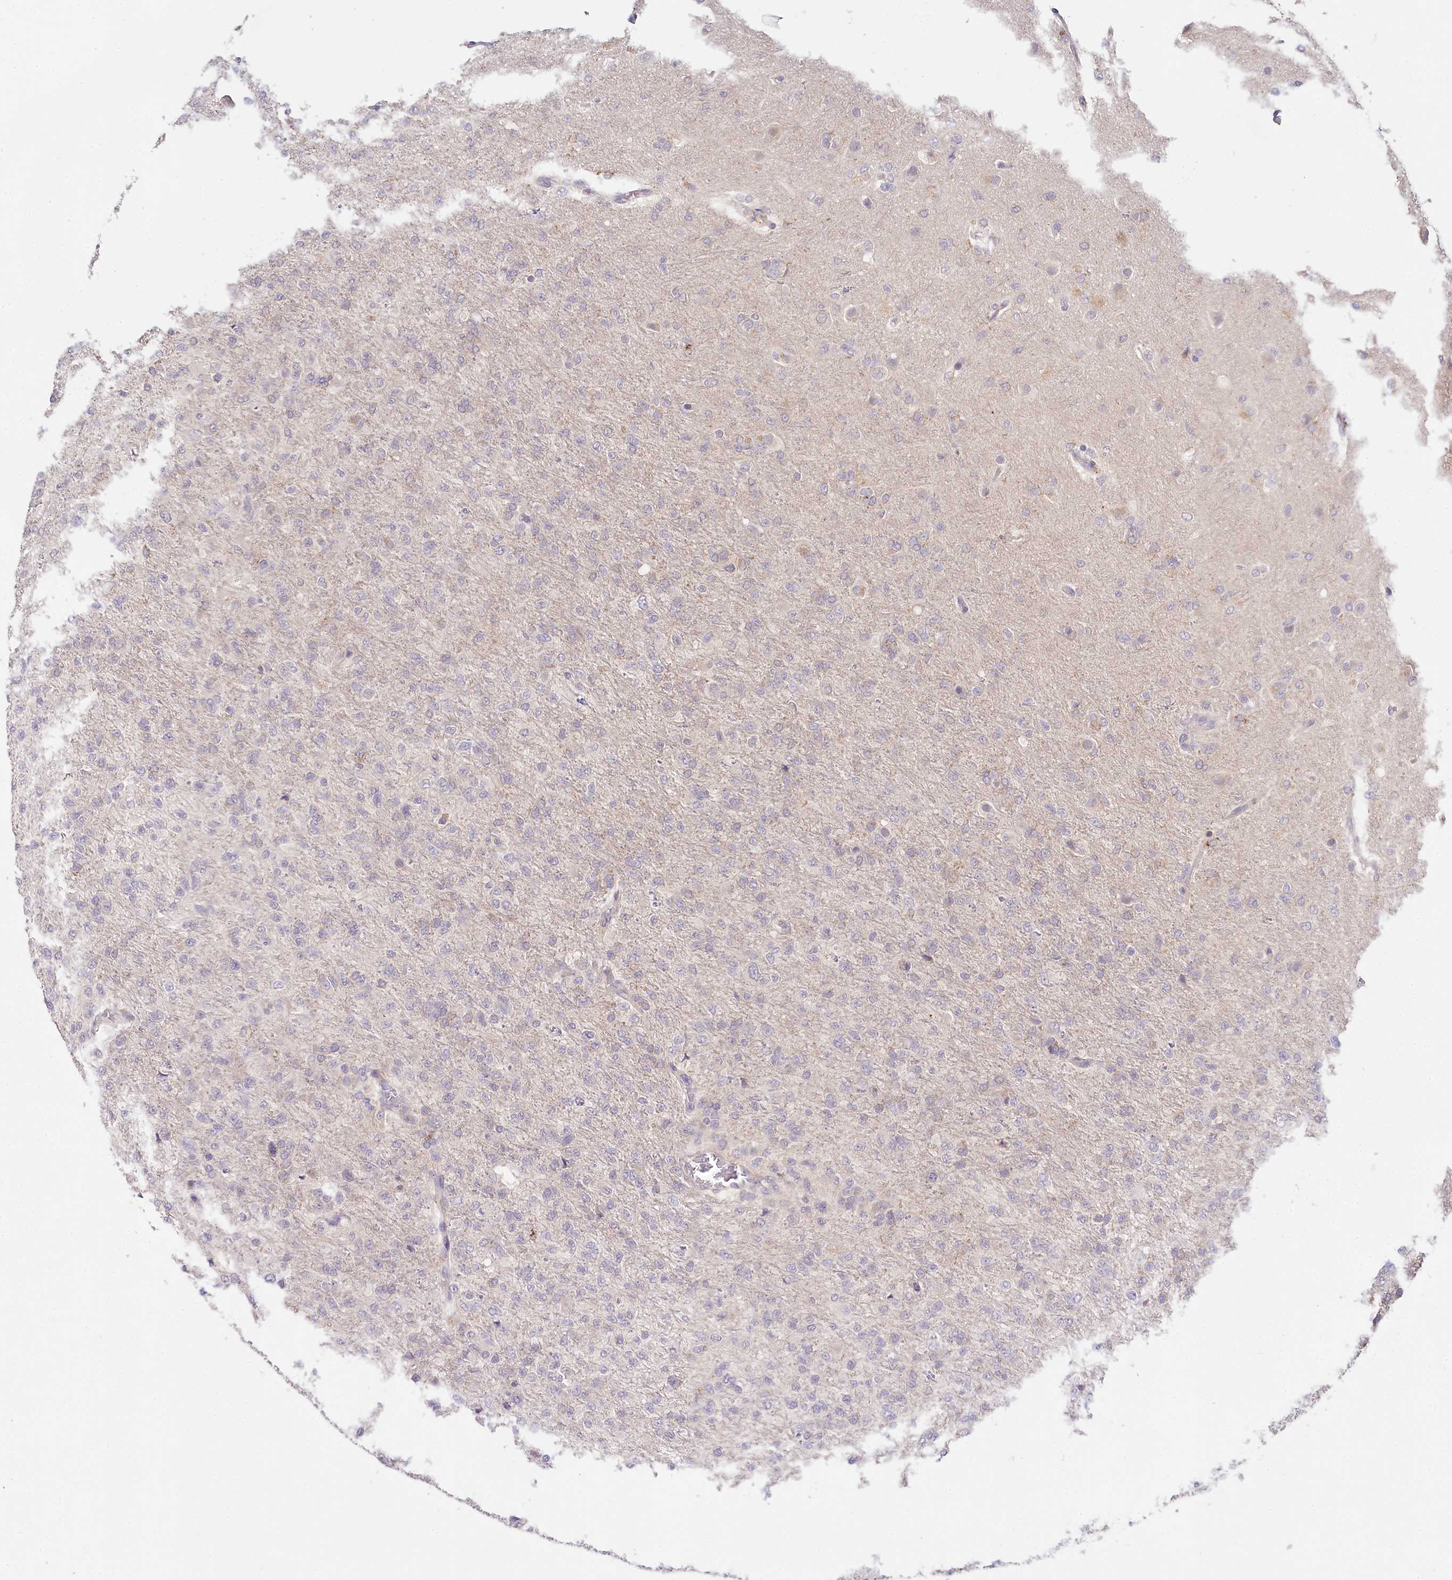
{"staining": {"intensity": "negative", "quantity": "none", "location": "none"}, "tissue": "glioma", "cell_type": "Tumor cells", "image_type": "cancer", "snomed": [{"axis": "morphology", "description": "Glioma, malignant, High grade"}, {"axis": "topography", "description": "Brain"}], "caption": "Immunohistochemical staining of human high-grade glioma (malignant) demonstrates no significant positivity in tumor cells.", "gene": "DAPK1", "patient": {"sex": "female", "age": 74}}